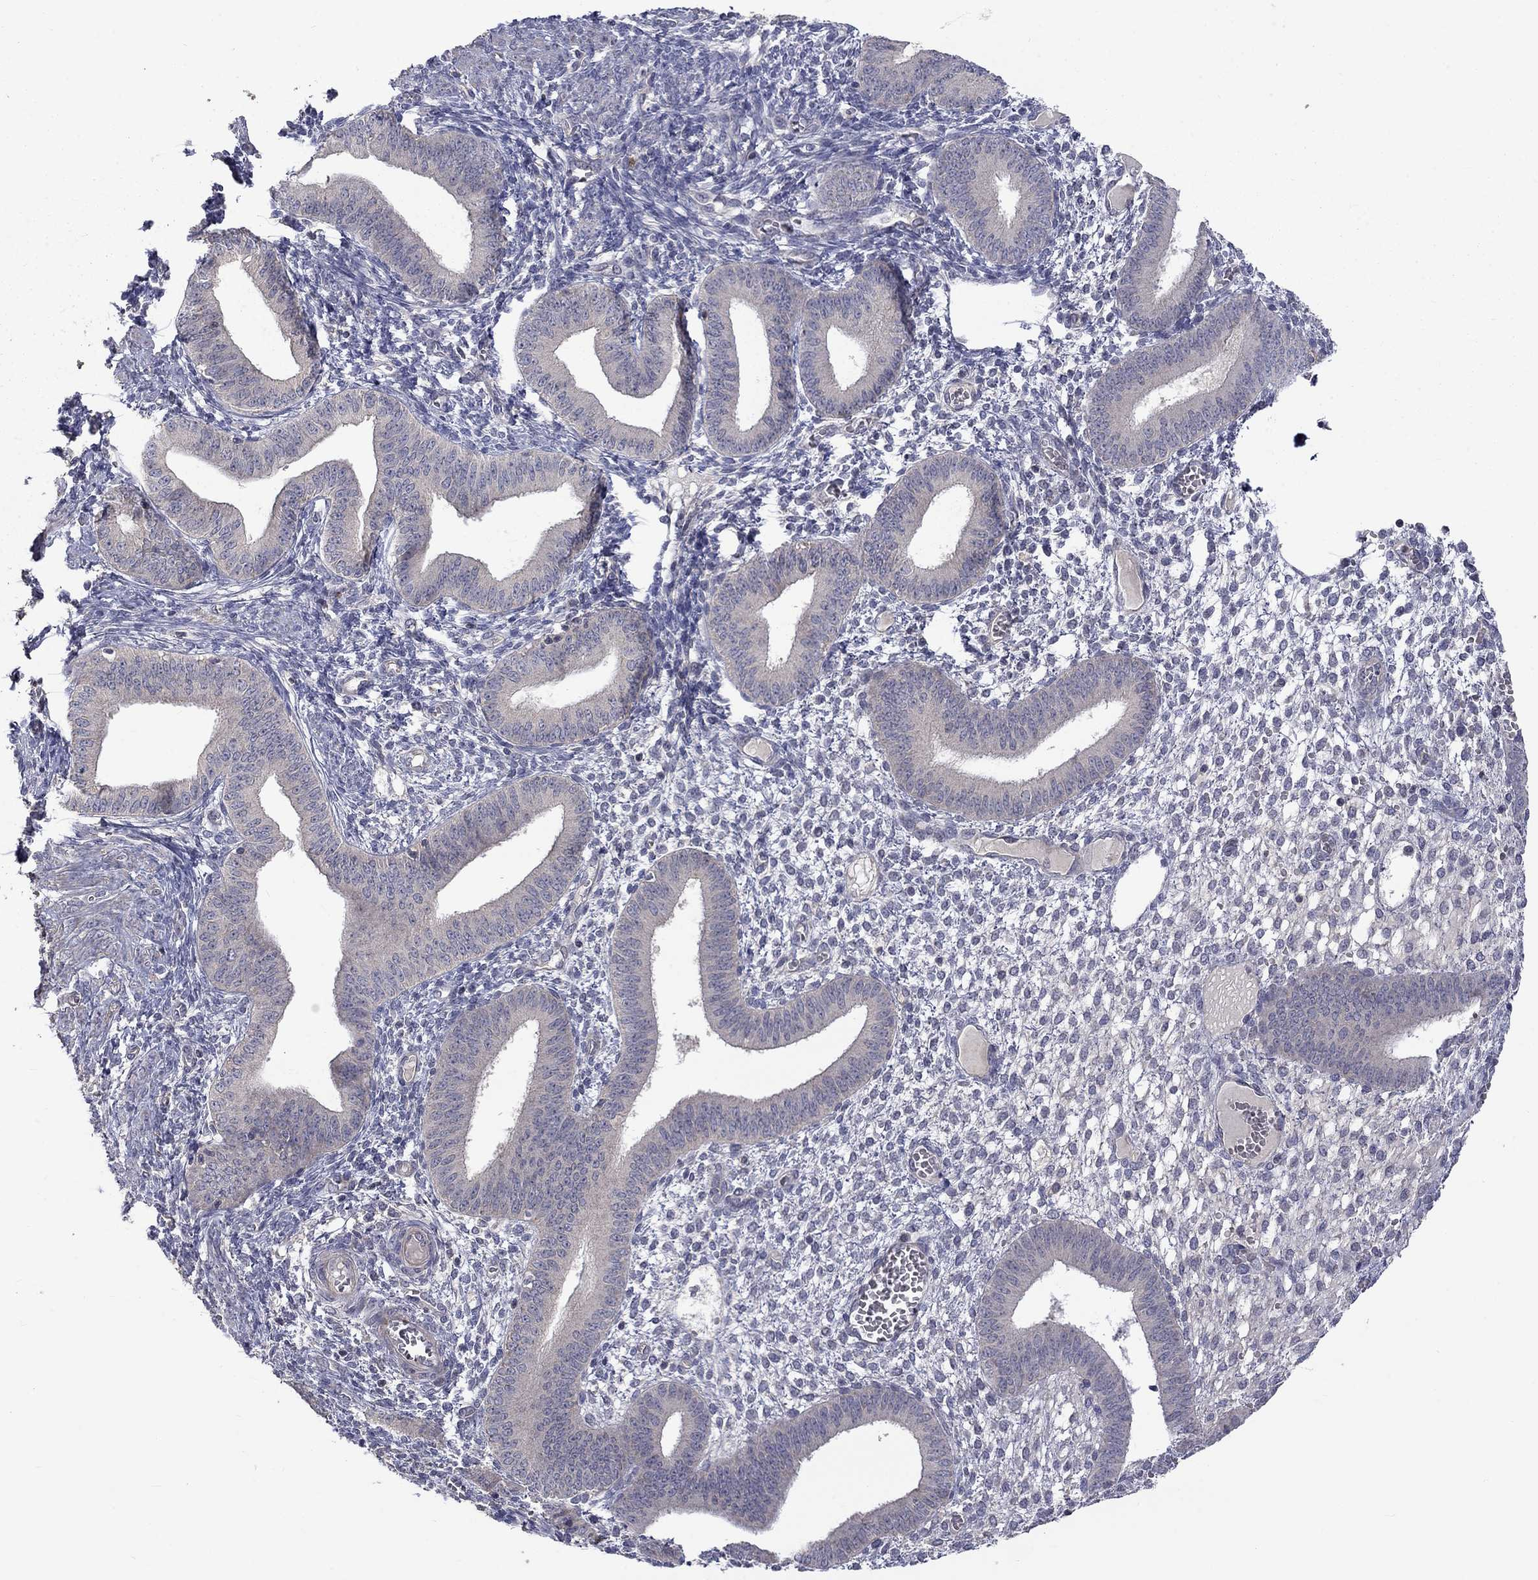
{"staining": {"intensity": "negative", "quantity": "none", "location": "none"}, "tissue": "endometrium", "cell_type": "Cells in endometrial stroma", "image_type": "normal", "snomed": [{"axis": "morphology", "description": "Normal tissue, NOS"}, {"axis": "topography", "description": "Endometrium"}], "caption": "The photomicrograph shows no significant staining in cells in endometrial stroma of endometrium. (Brightfield microscopy of DAB (3,3'-diaminobenzidine) immunohistochemistry at high magnification).", "gene": "SLC39A14", "patient": {"sex": "female", "age": 42}}